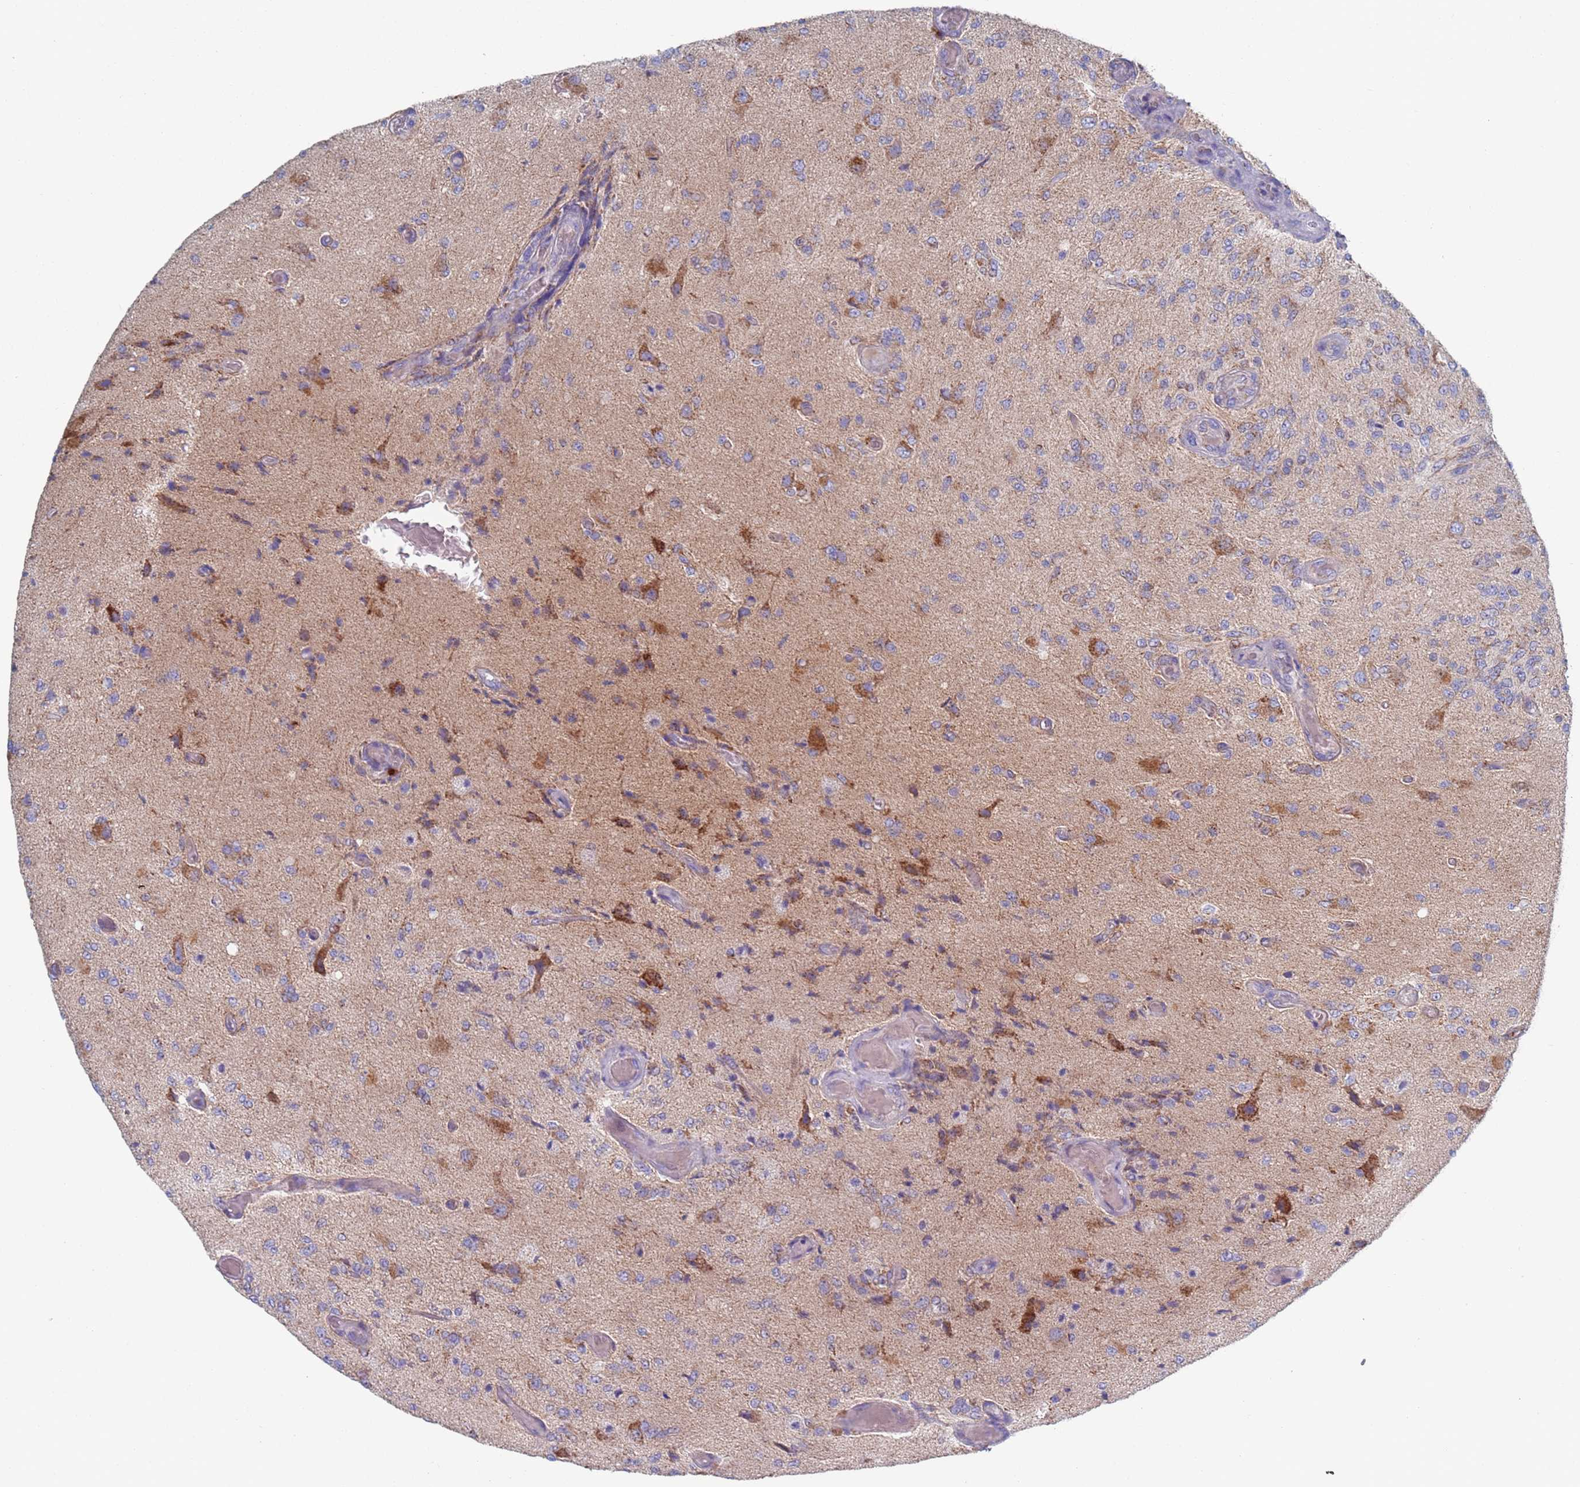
{"staining": {"intensity": "negative", "quantity": "none", "location": "none"}, "tissue": "glioma", "cell_type": "Tumor cells", "image_type": "cancer", "snomed": [{"axis": "morphology", "description": "Normal tissue, NOS"}, {"axis": "morphology", "description": "Glioma, malignant, High grade"}, {"axis": "topography", "description": "Cerebral cortex"}], "caption": "Immunohistochemistry of malignant high-grade glioma exhibits no positivity in tumor cells.", "gene": "CHCHD6", "patient": {"sex": "male", "age": 77}}